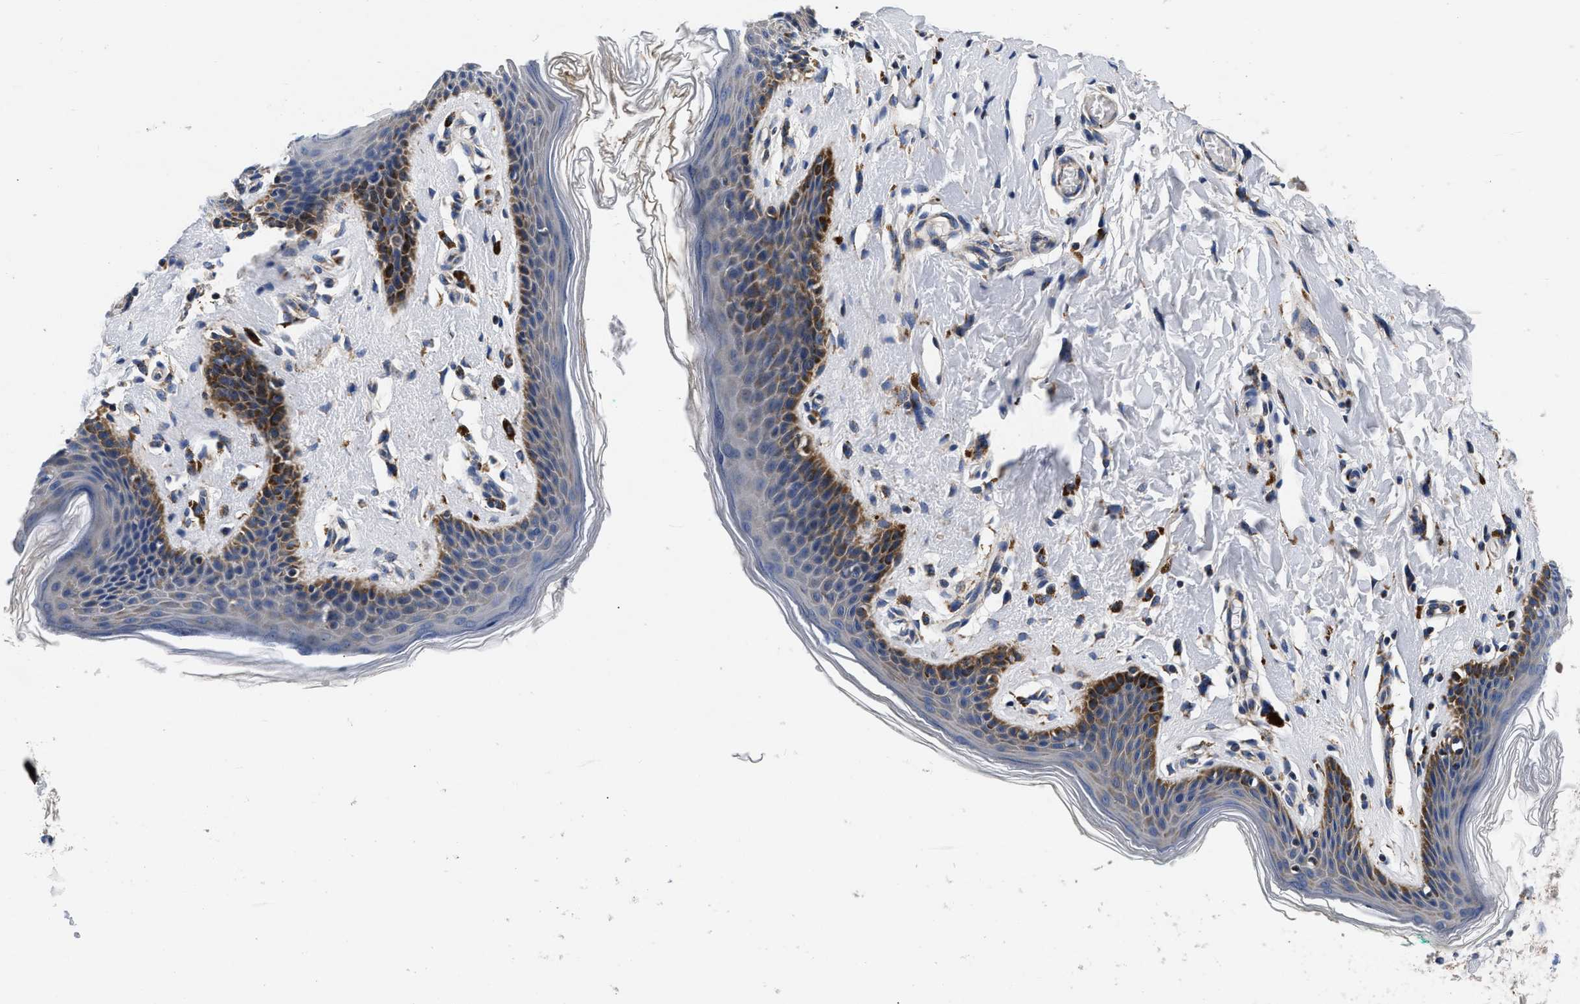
{"staining": {"intensity": "moderate", "quantity": "<25%", "location": "cytoplasmic/membranous"}, "tissue": "skin", "cell_type": "Epidermal cells", "image_type": "normal", "snomed": [{"axis": "morphology", "description": "Normal tissue, NOS"}, {"axis": "topography", "description": "Vulva"}], "caption": "Protein staining demonstrates moderate cytoplasmic/membranous staining in about <25% of epidermal cells in normal skin.", "gene": "PDP1", "patient": {"sex": "female", "age": 66}}